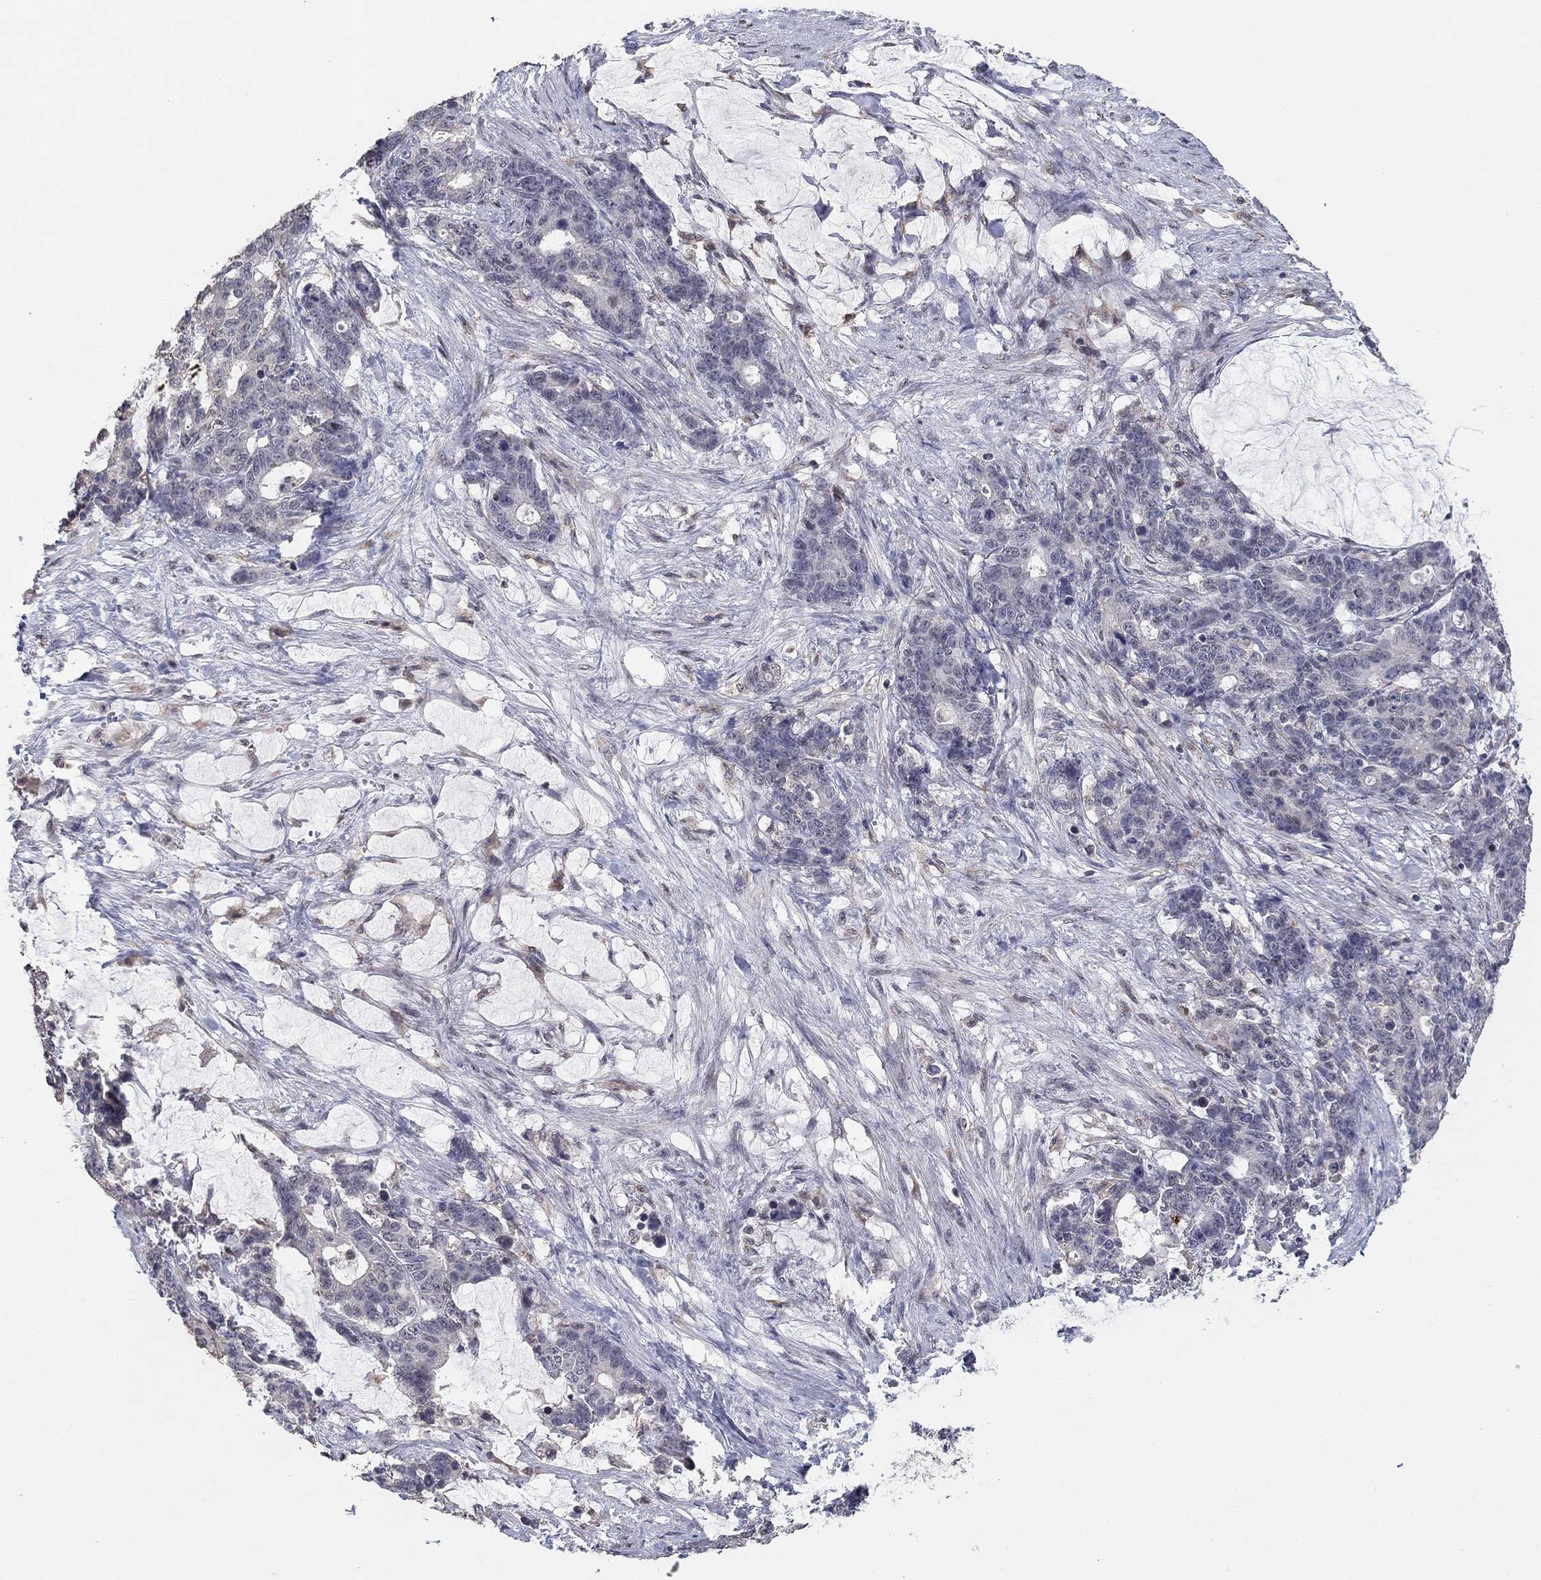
{"staining": {"intensity": "negative", "quantity": "none", "location": "none"}, "tissue": "stomach cancer", "cell_type": "Tumor cells", "image_type": "cancer", "snomed": [{"axis": "morphology", "description": "Normal tissue, NOS"}, {"axis": "morphology", "description": "Adenocarcinoma, NOS"}, {"axis": "topography", "description": "Stomach"}], "caption": "High power microscopy photomicrograph of an IHC micrograph of stomach adenocarcinoma, revealing no significant staining in tumor cells.", "gene": "GRIA3", "patient": {"sex": "female", "age": 64}}